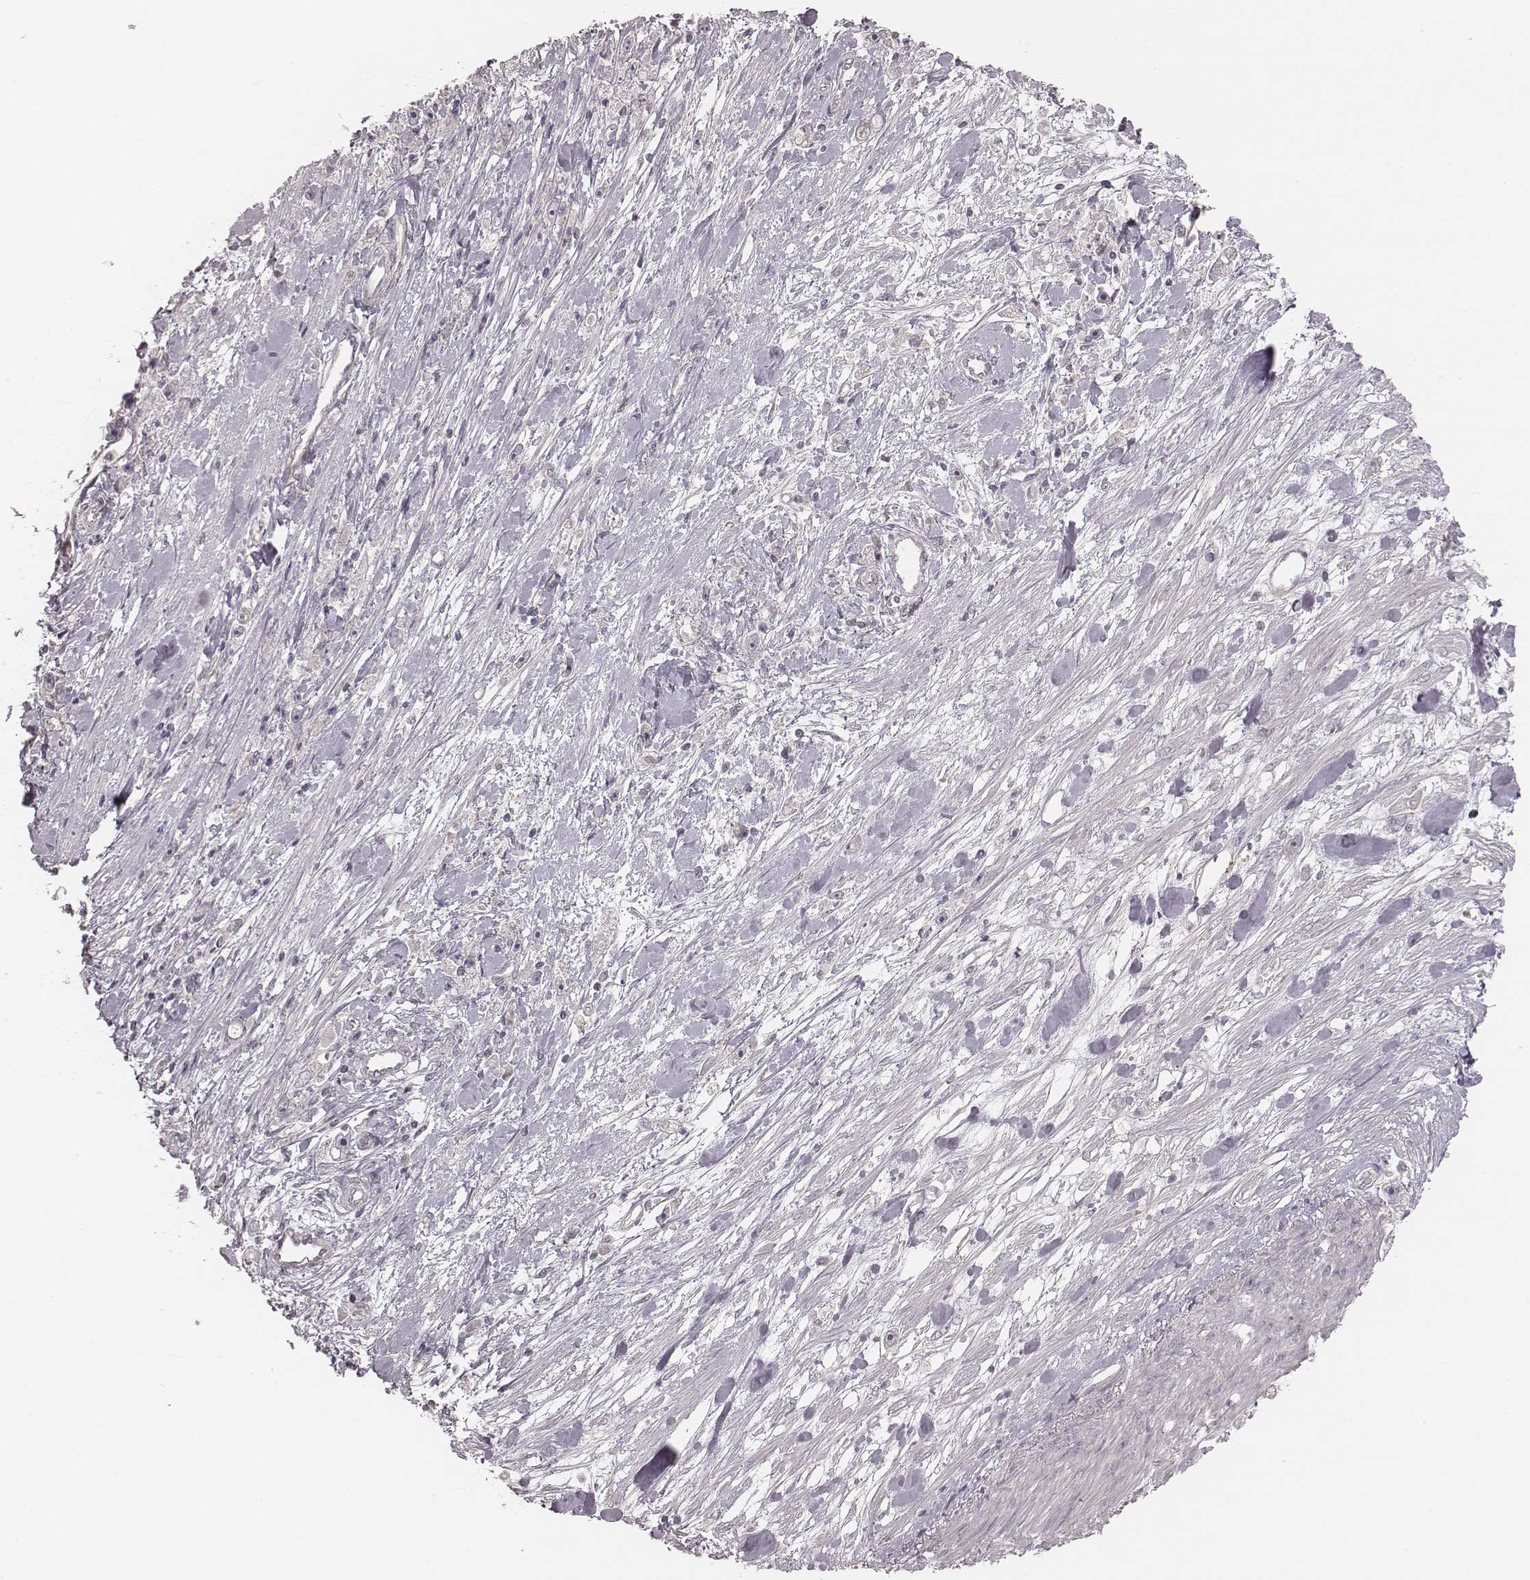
{"staining": {"intensity": "negative", "quantity": "none", "location": "none"}, "tissue": "stomach cancer", "cell_type": "Tumor cells", "image_type": "cancer", "snomed": [{"axis": "morphology", "description": "Adenocarcinoma, NOS"}, {"axis": "topography", "description": "Stomach"}], "caption": "Immunohistochemistry of human stomach cancer exhibits no staining in tumor cells.", "gene": "TDRD5", "patient": {"sex": "female", "age": 59}}